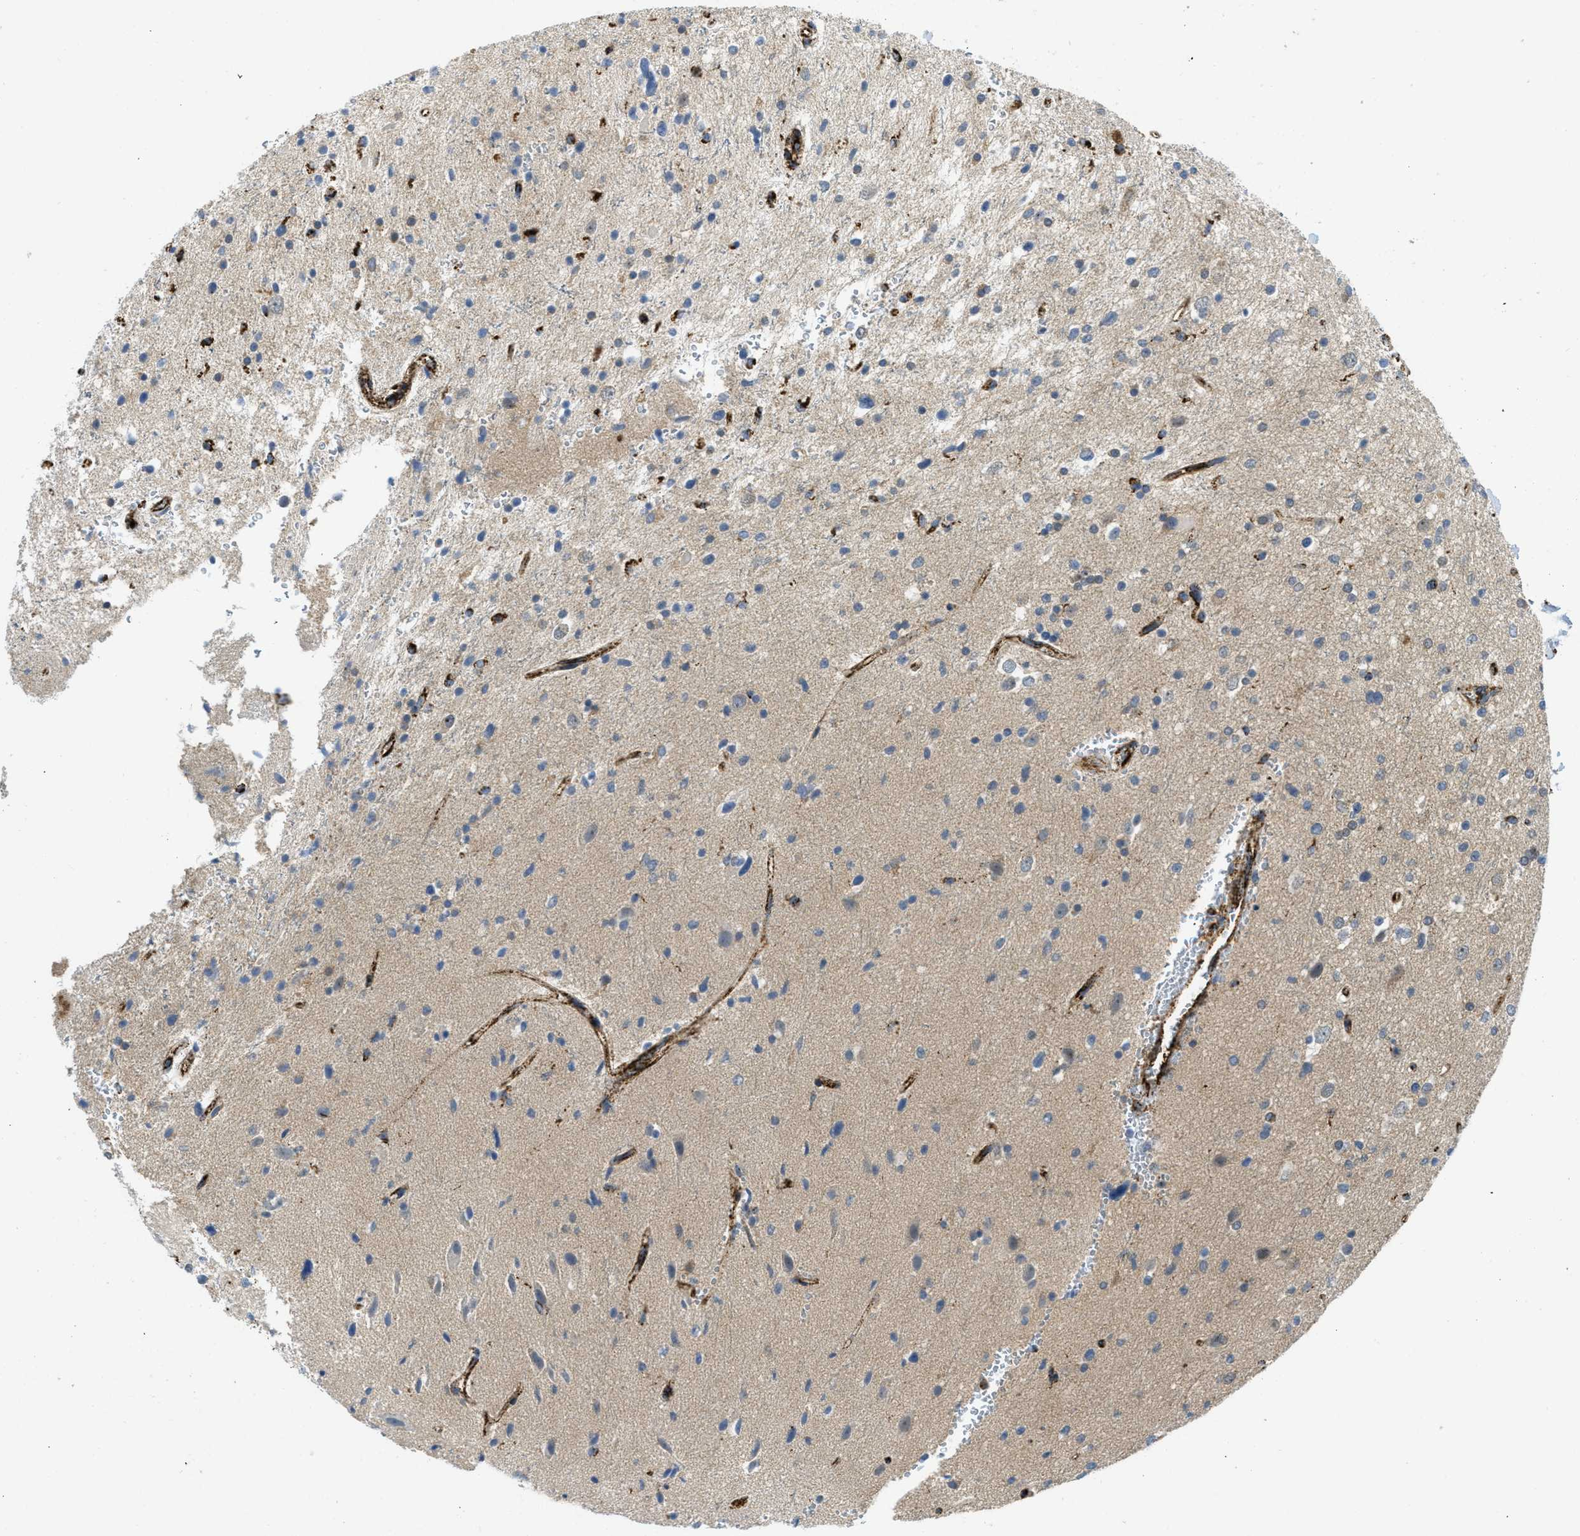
{"staining": {"intensity": "negative", "quantity": "none", "location": "none"}, "tissue": "glioma", "cell_type": "Tumor cells", "image_type": "cancer", "snomed": [{"axis": "morphology", "description": "Glioma, malignant, High grade"}, {"axis": "topography", "description": "Brain"}], "caption": "Tumor cells show no significant protein staining in malignant high-grade glioma.", "gene": "SQOR", "patient": {"sex": "male", "age": 33}}